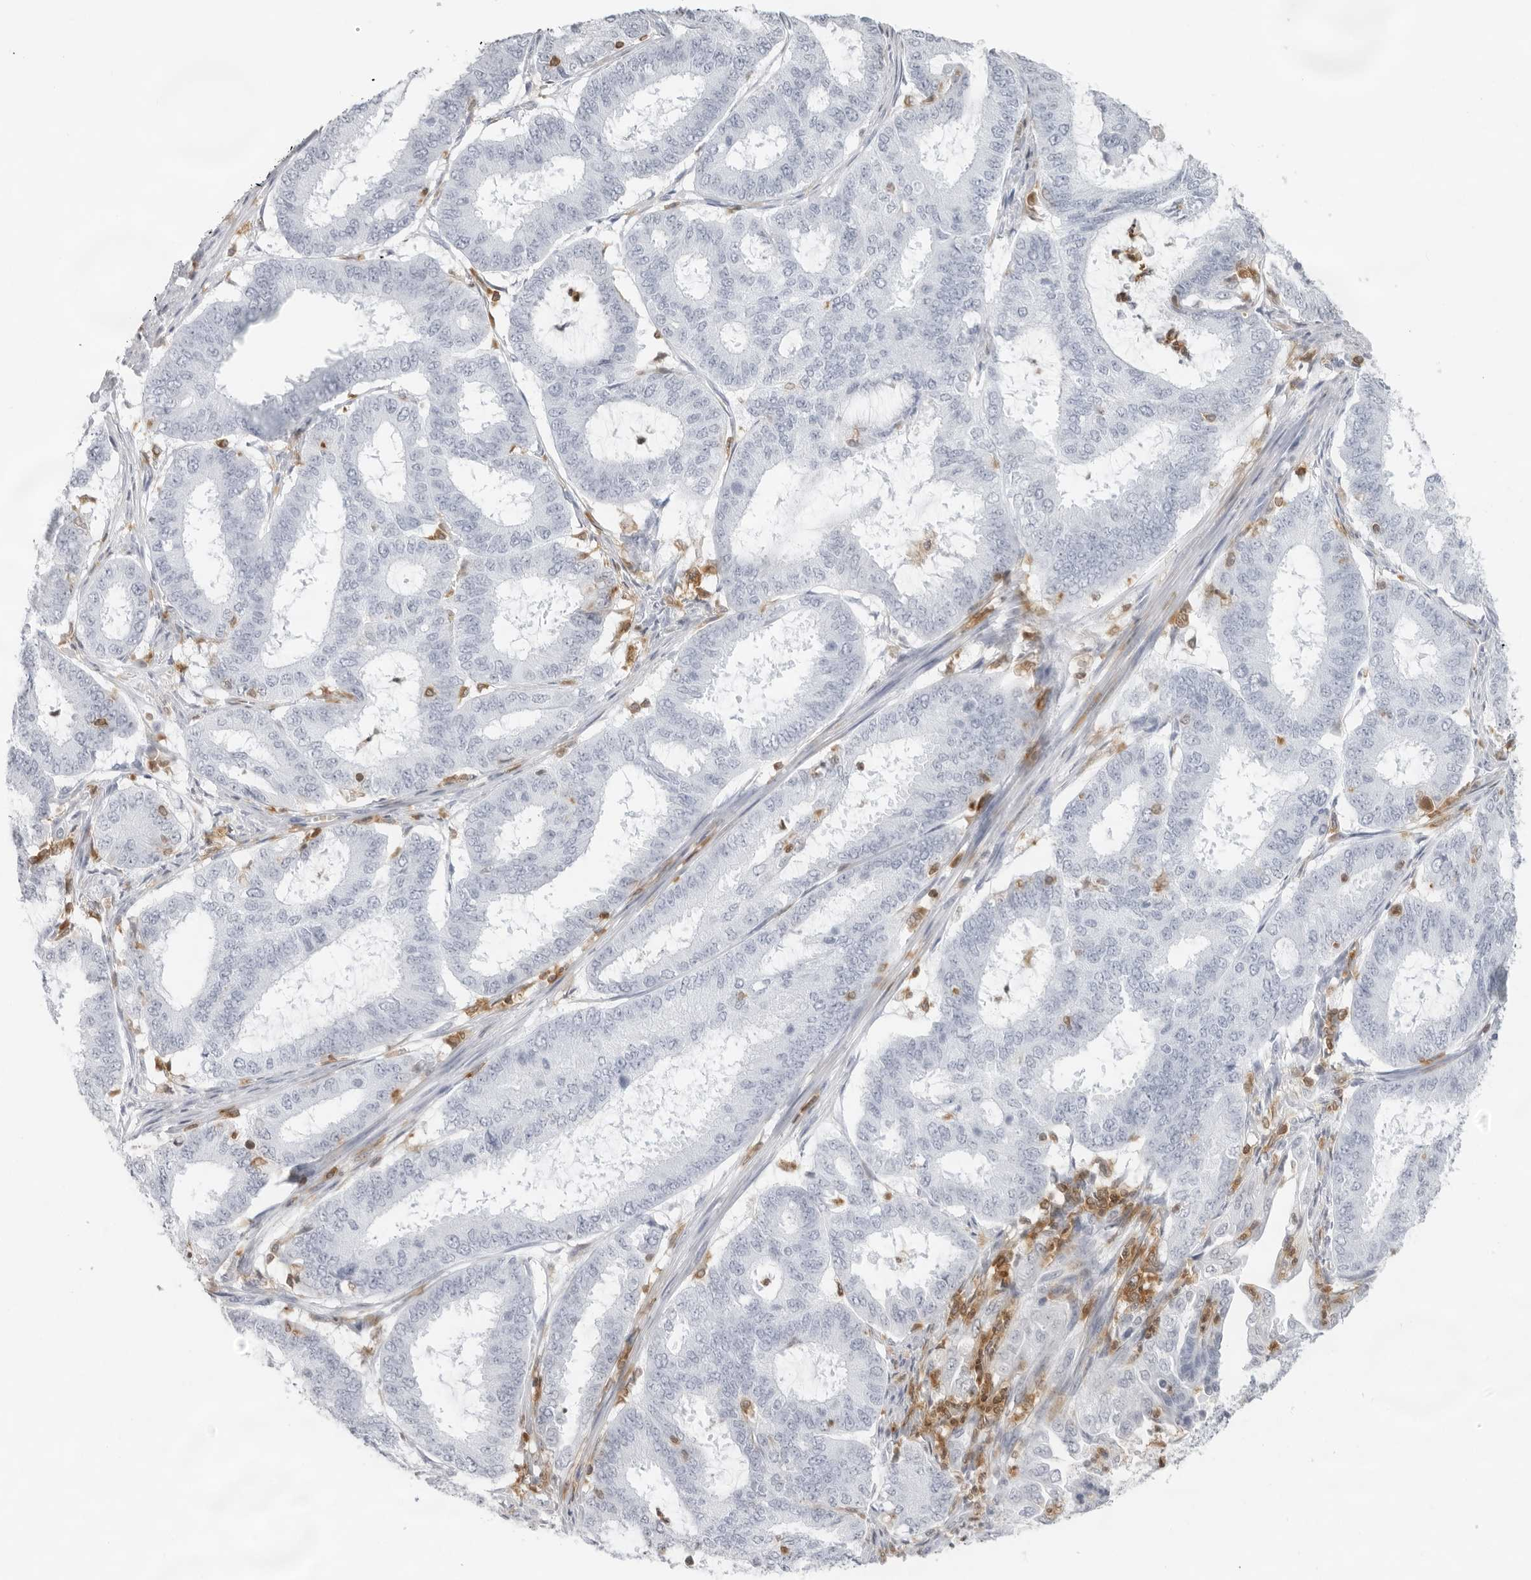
{"staining": {"intensity": "negative", "quantity": "none", "location": "none"}, "tissue": "endometrial cancer", "cell_type": "Tumor cells", "image_type": "cancer", "snomed": [{"axis": "morphology", "description": "Adenocarcinoma, NOS"}, {"axis": "topography", "description": "Endometrium"}], "caption": "Immunohistochemistry (IHC) micrograph of neoplastic tissue: human endometrial adenocarcinoma stained with DAB shows no significant protein staining in tumor cells.", "gene": "FMNL1", "patient": {"sex": "female", "age": 51}}